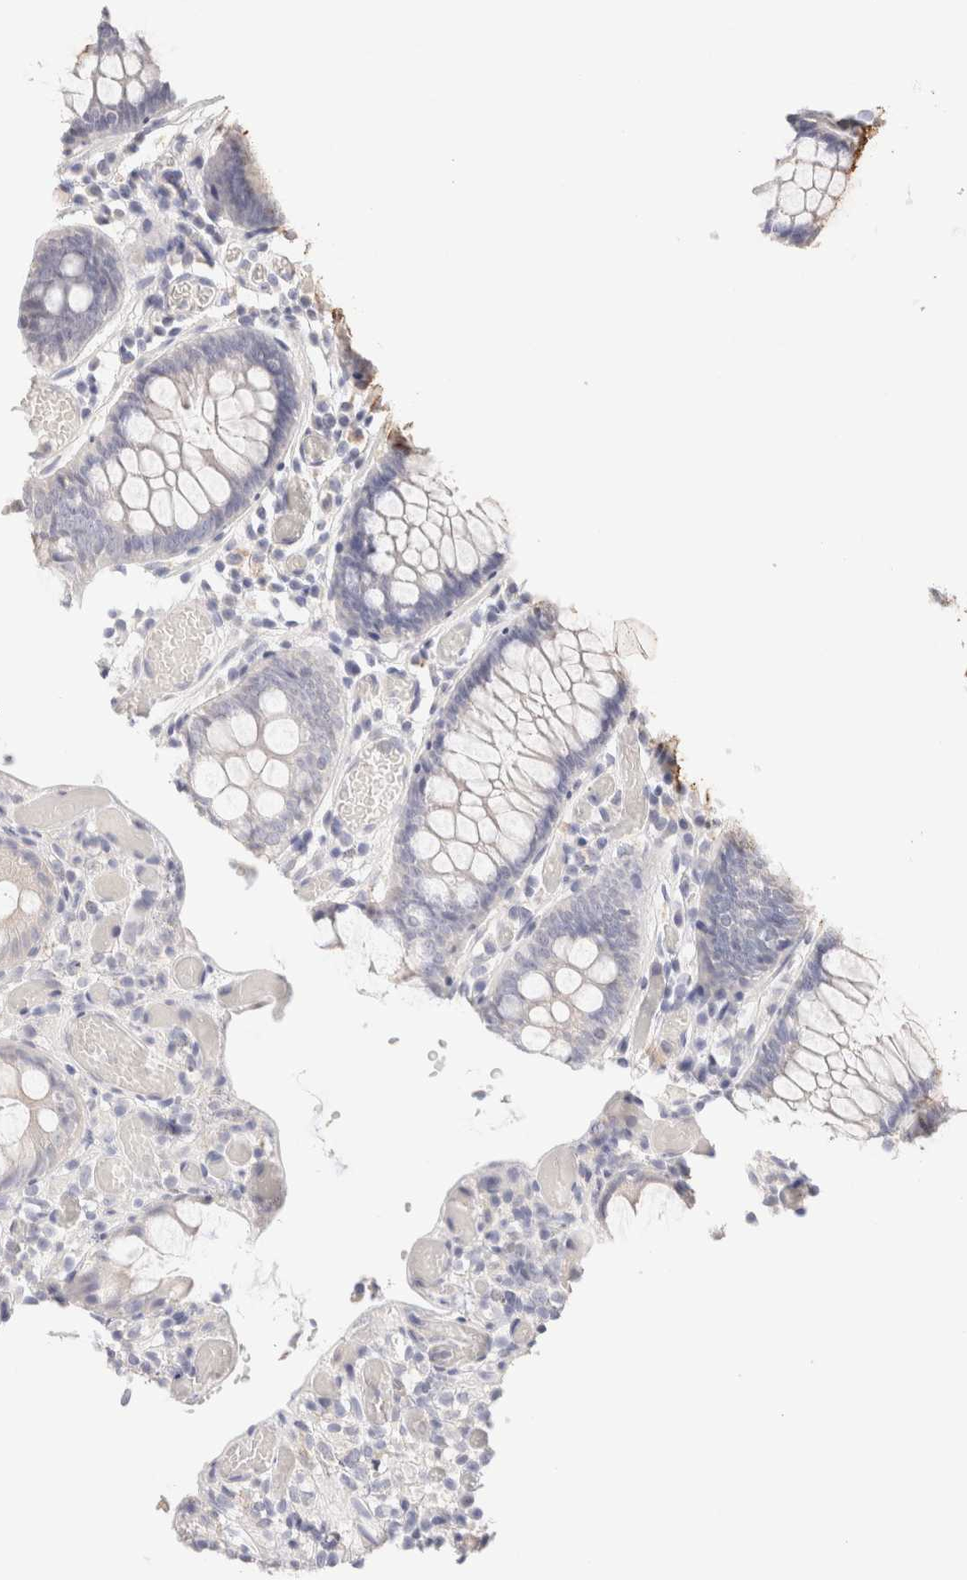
{"staining": {"intensity": "negative", "quantity": "none", "location": "none"}, "tissue": "colon", "cell_type": "Endothelial cells", "image_type": "normal", "snomed": [{"axis": "morphology", "description": "Normal tissue, NOS"}, {"axis": "topography", "description": "Colon"}], "caption": "DAB (3,3'-diaminobenzidine) immunohistochemical staining of unremarkable colon displays no significant expression in endothelial cells.", "gene": "SCGB2A2", "patient": {"sex": "male", "age": 14}}